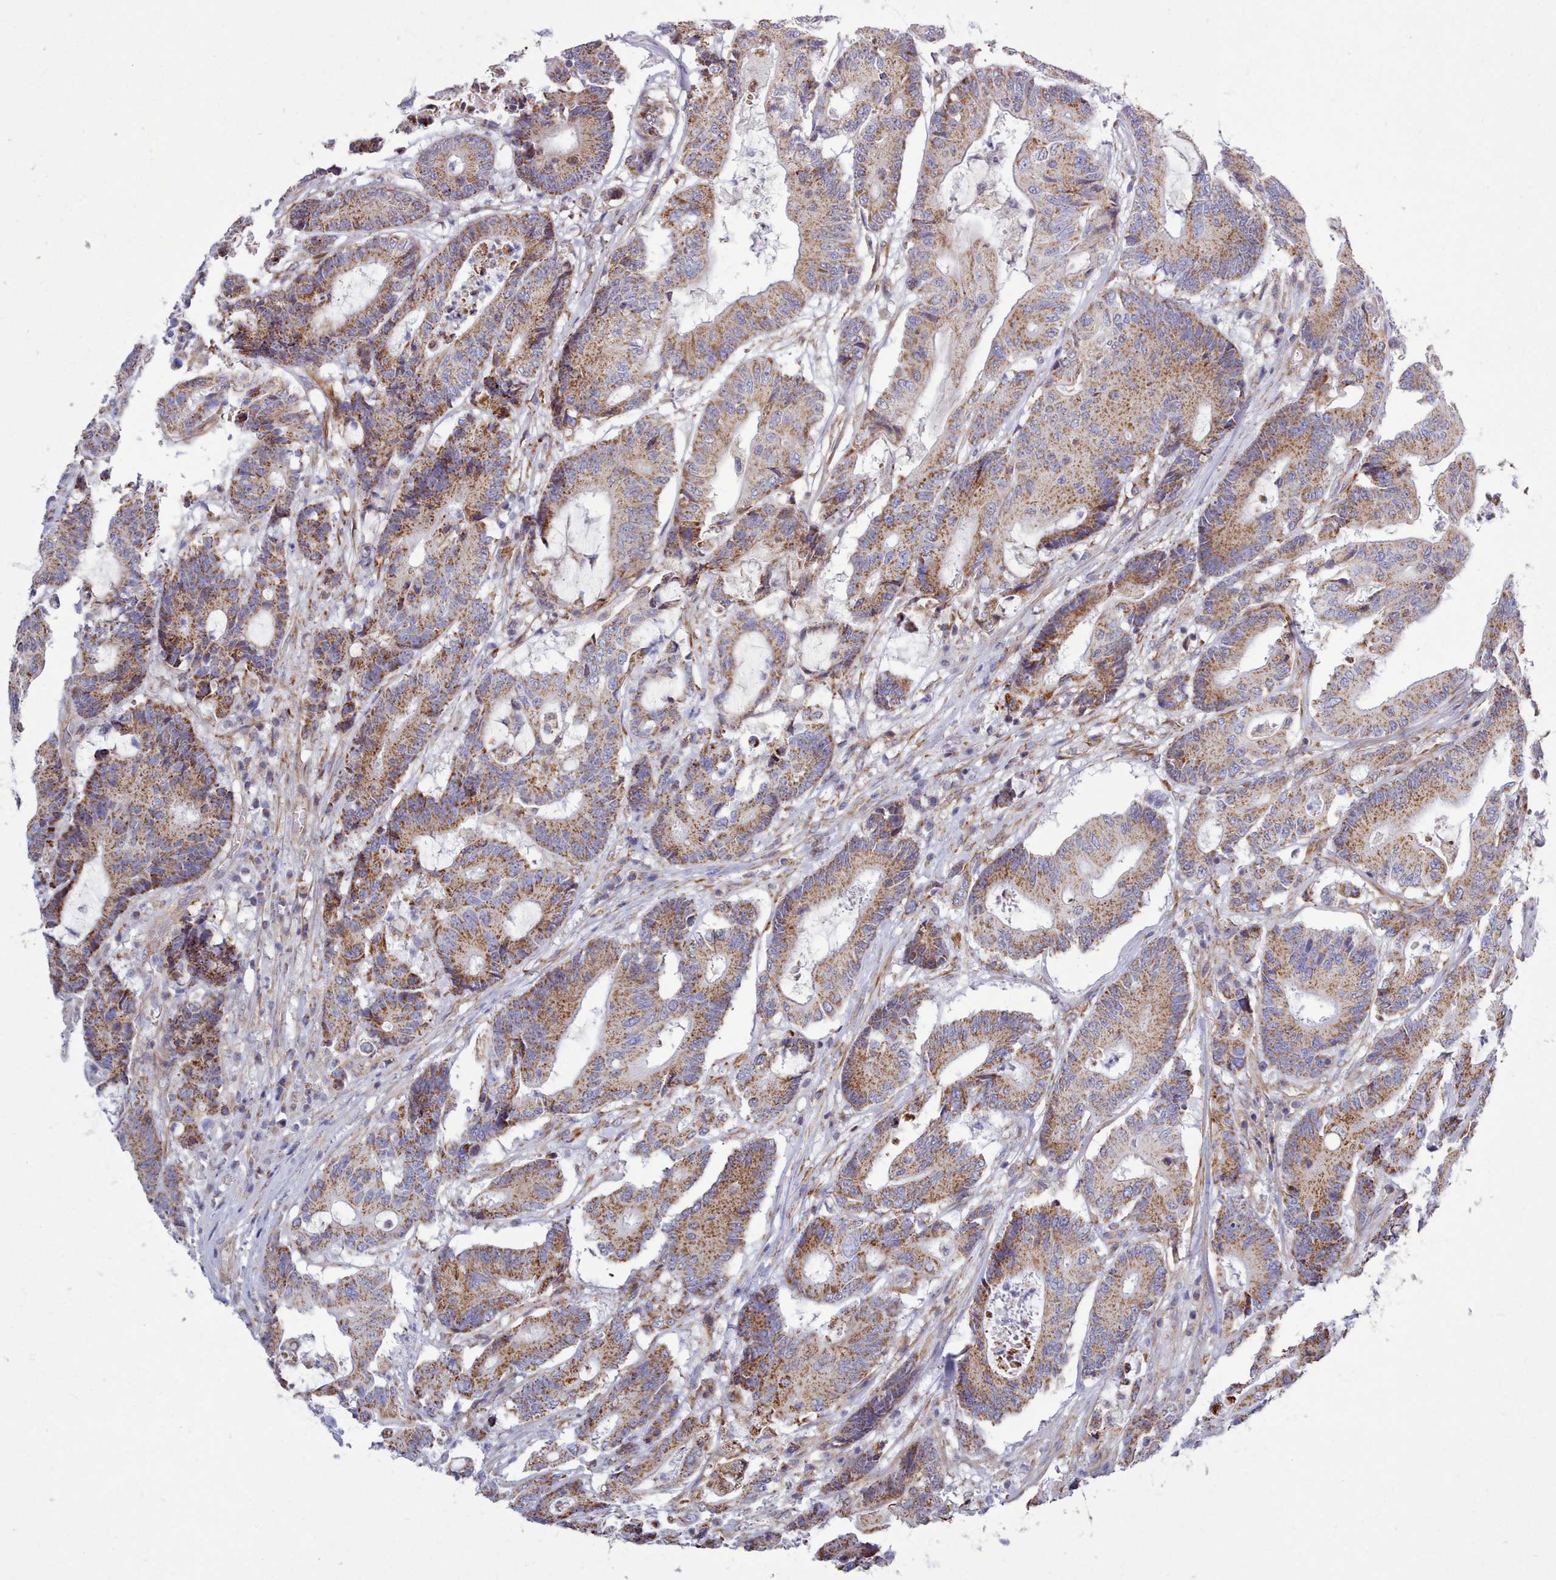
{"staining": {"intensity": "moderate", "quantity": ">75%", "location": "cytoplasmic/membranous"}, "tissue": "colorectal cancer", "cell_type": "Tumor cells", "image_type": "cancer", "snomed": [{"axis": "morphology", "description": "Adenocarcinoma, NOS"}, {"axis": "topography", "description": "Colon"}], "caption": "Protein expression analysis of human colorectal adenocarcinoma reveals moderate cytoplasmic/membranous expression in about >75% of tumor cells.", "gene": "MRPL21", "patient": {"sex": "female", "age": 84}}